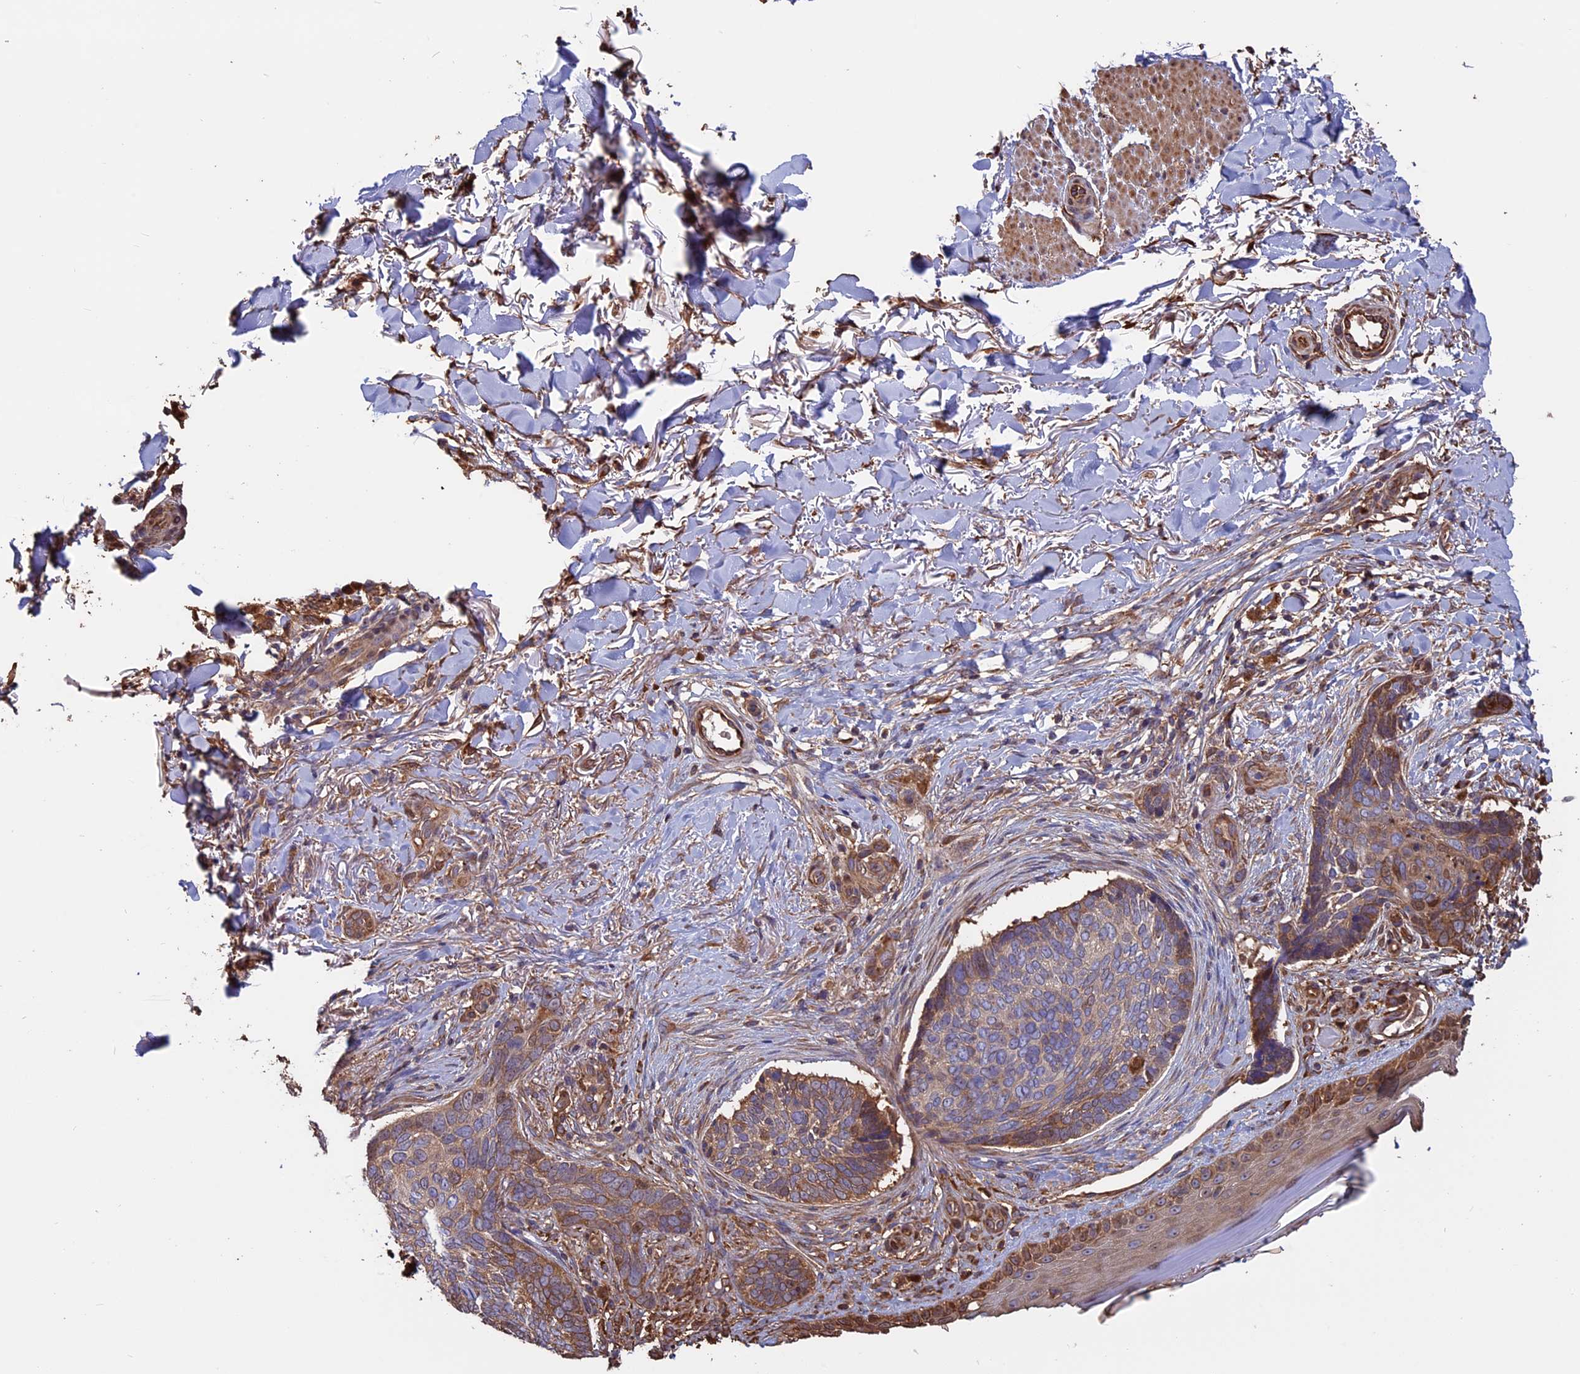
{"staining": {"intensity": "moderate", "quantity": "25%-75%", "location": "cytoplasmic/membranous"}, "tissue": "skin cancer", "cell_type": "Tumor cells", "image_type": "cancer", "snomed": [{"axis": "morphology", "description": "Normal tissue, NOS"}, {"axis": "morphology", "description": "Basal cell carcinoma"}, {"axis": "topography", "description": "Skin"}], "caption": "Skin basal cell carcinoma was stained to show a protein in brown. There is medium levels of moderate cytoplasmic/membranous expression in approximately 25%-75% of tumor cells.", "gene": "VWA3A", "patient": {"sex": "female", "age": 67}}